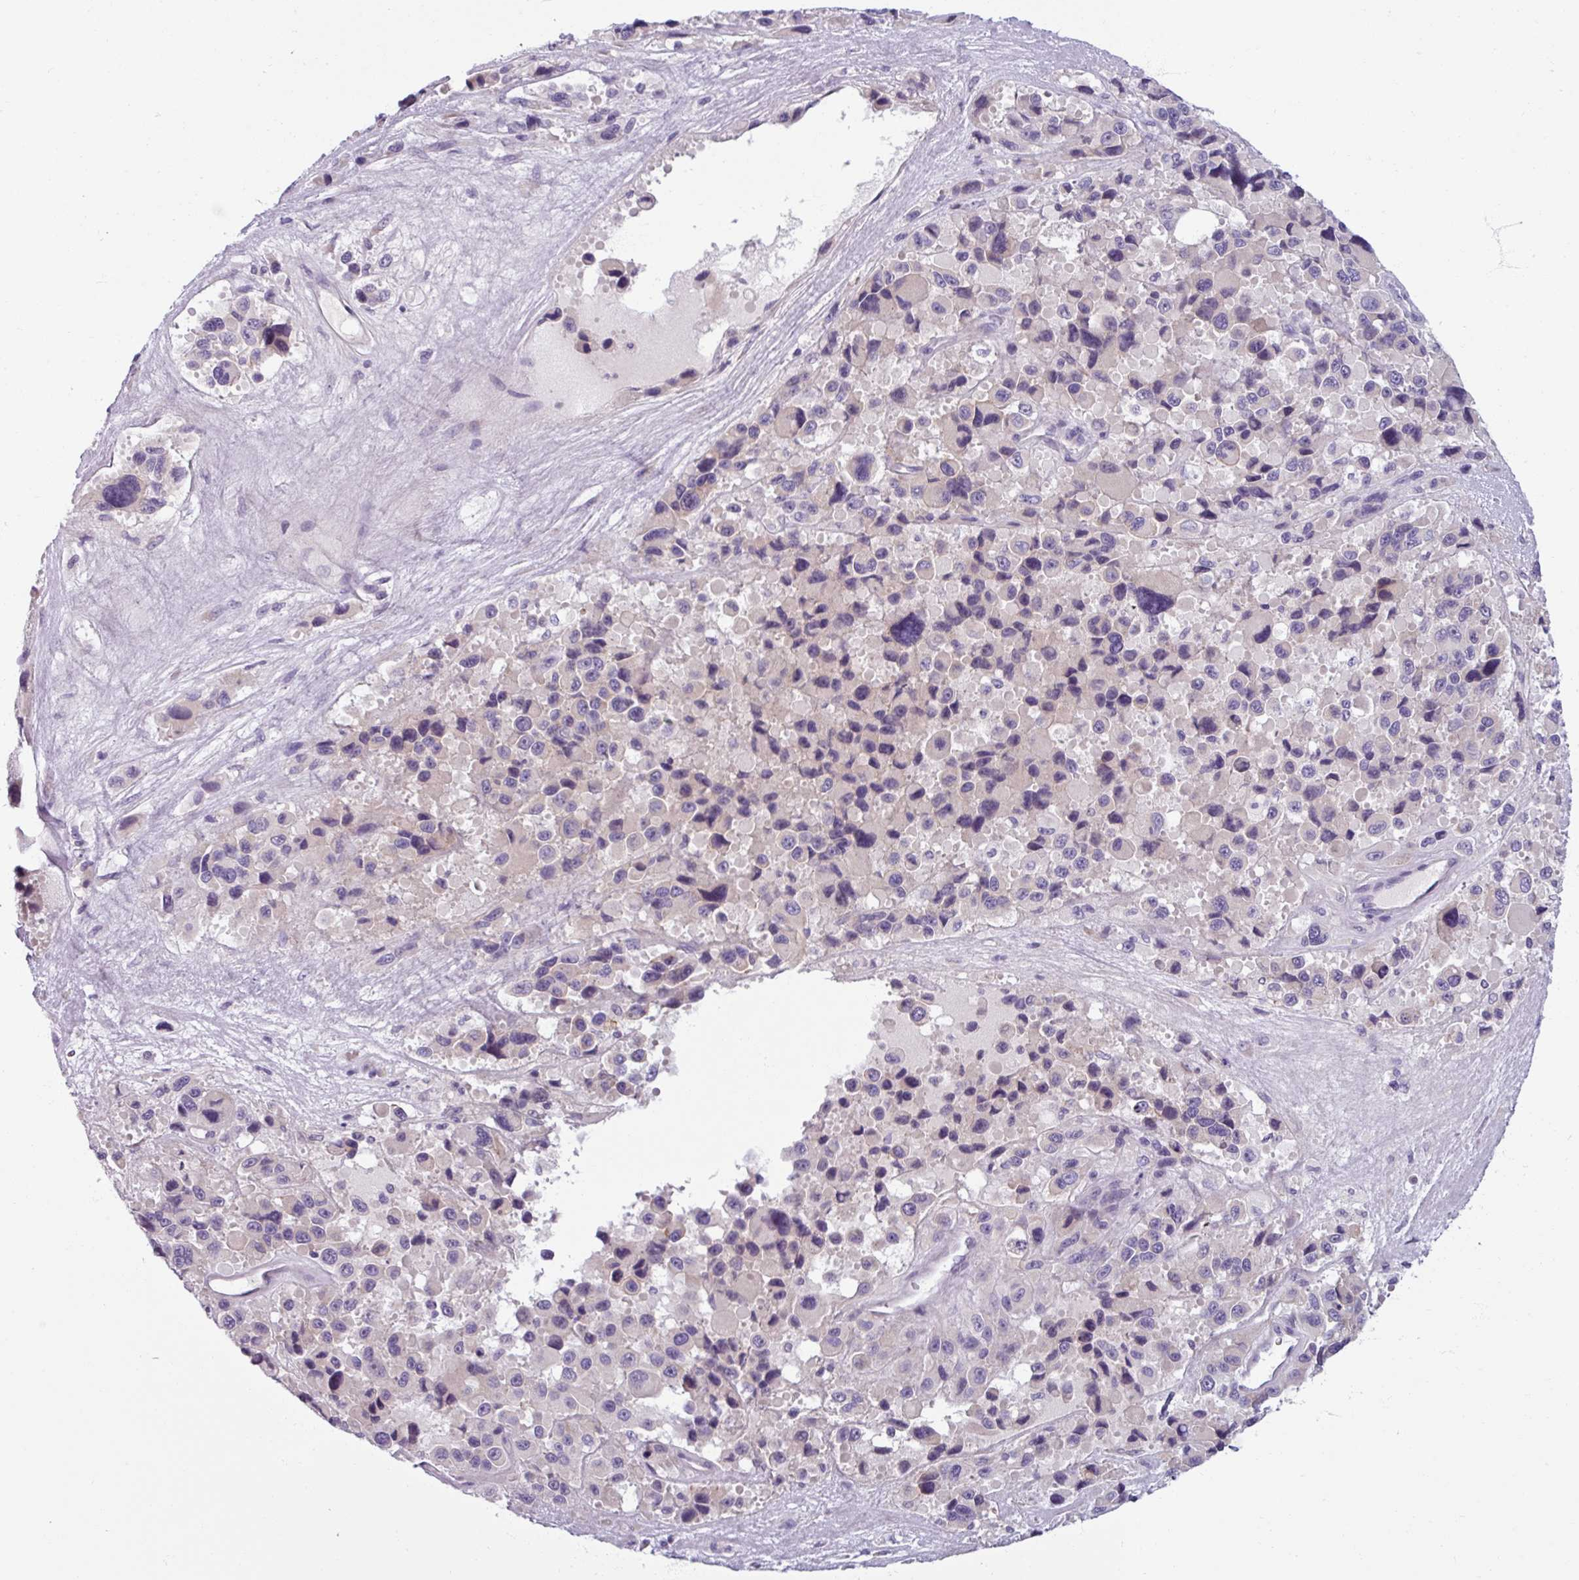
{"staining": {"intensity": "negative", "quantity": "none", "location": "none"}, "tissue": "melanoma", "cell_type": "Tumor cells", "image_type": "cancer", "snomed": [{"axis": "morphology", "description": "Malignant melanoma, Metastatic site"}, {"axis": "topography", "description": "Lymph node"}], "caption": "Immunohistochemistry (IHC) photomicrograph of neoplastic tissue: malignant melanoma (metastatic site) stained with DAB (3,3'-diaminobenzidine) shows no significant protein staining in tumor cells.", "gene": "SMIM11", "patient": {"sex": "female", "age": 65}}